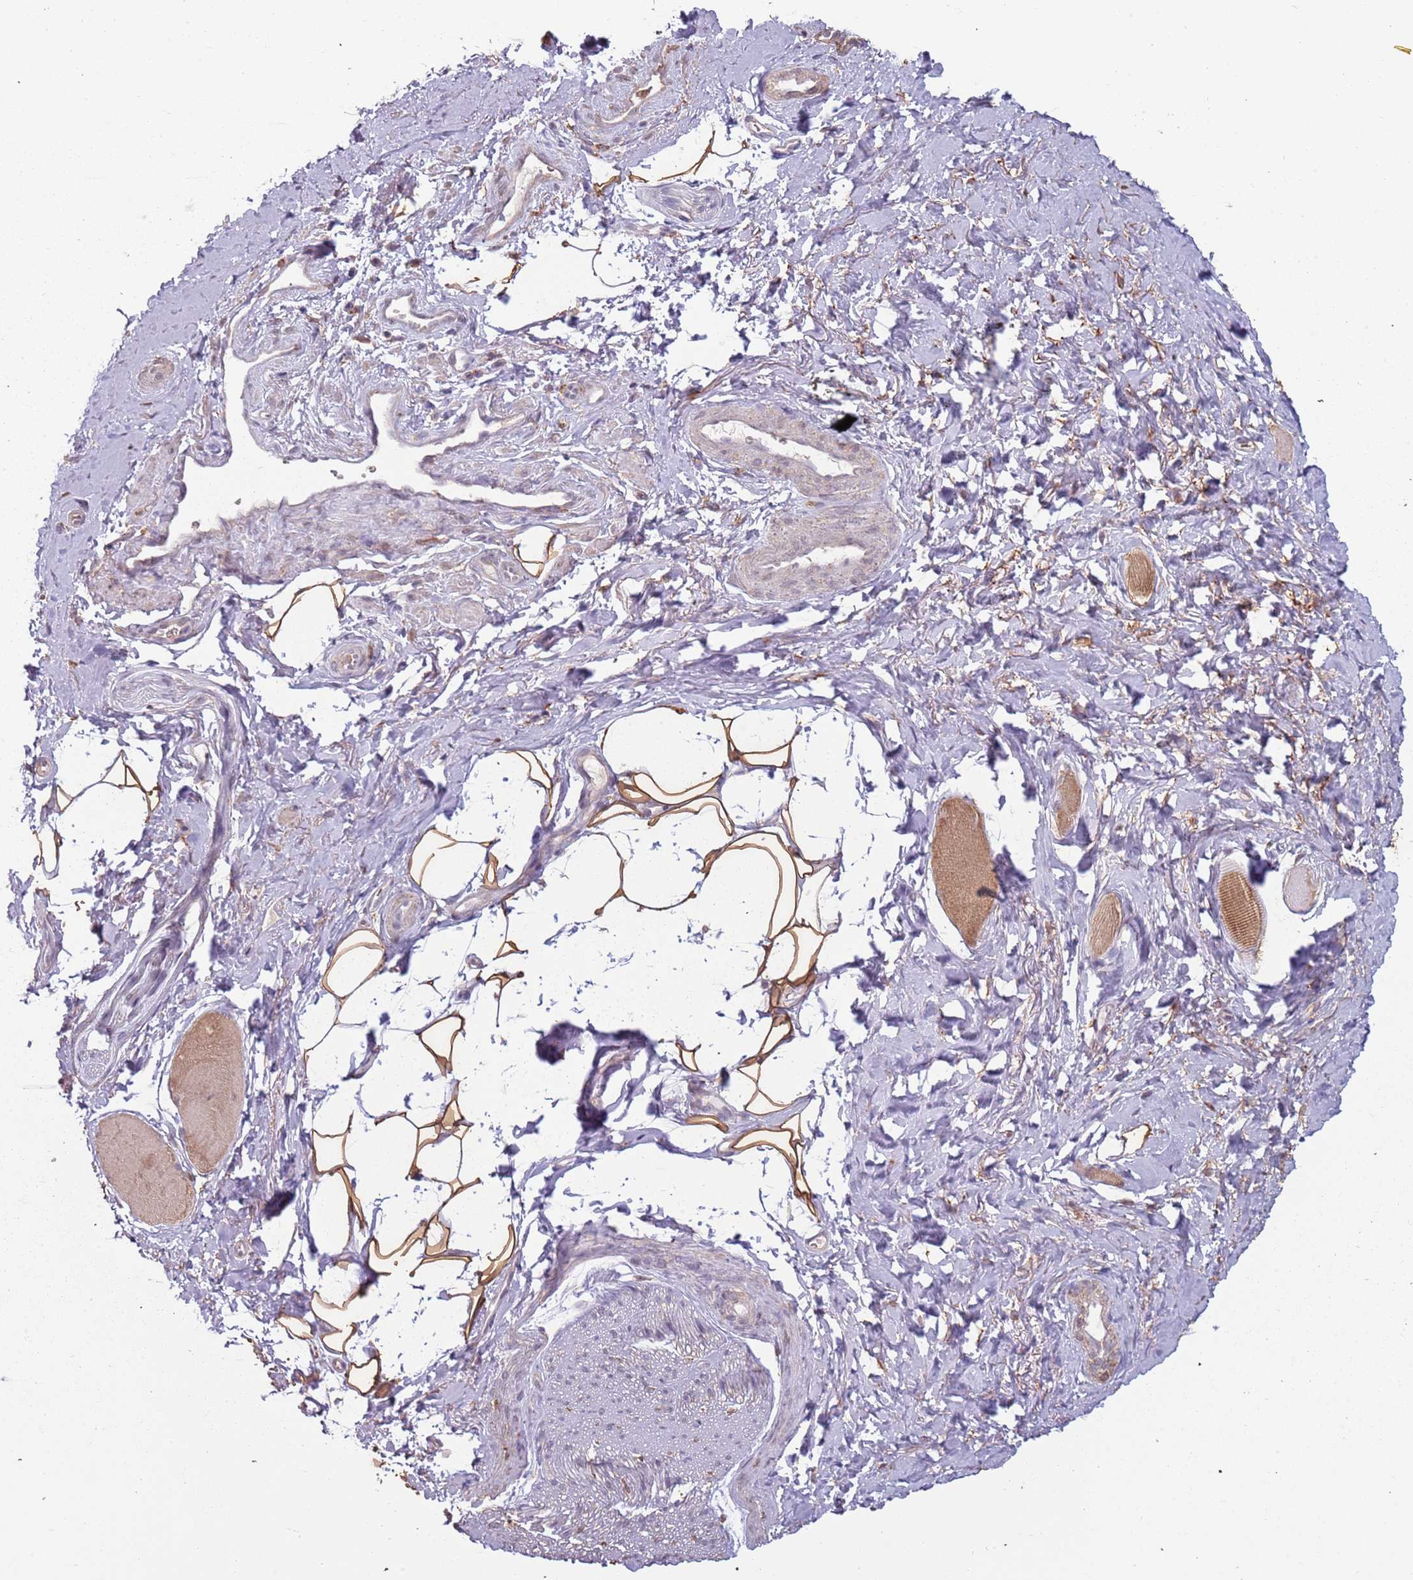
{"staining": {"intensity": "weak", "quantity": "<25%", "location": "cytoplasmic/membranous"}, "tissue": "smooth muscle", "cell_type": "Smooth muscle cells", "image_type": "normal", "snomed": [{"axis": "morphology", "description": "Normal tissue, NOS"}, {"axis": "topography", "description": "Smooth muscle"}, {"axis": "topography", "description": "Peripheral nerve tissue"}], "caption": "The micrograph demonstrates no staining of smooth muscle cells in benign smooth muscle. Brightfield microscopy of immunohistochemistry (IHC) stained with DAB (brown) and hematoxylin (blue), captured at high magnification.", "gene": "ATOSB", "patient": {"sex": "male", "age": 69}}